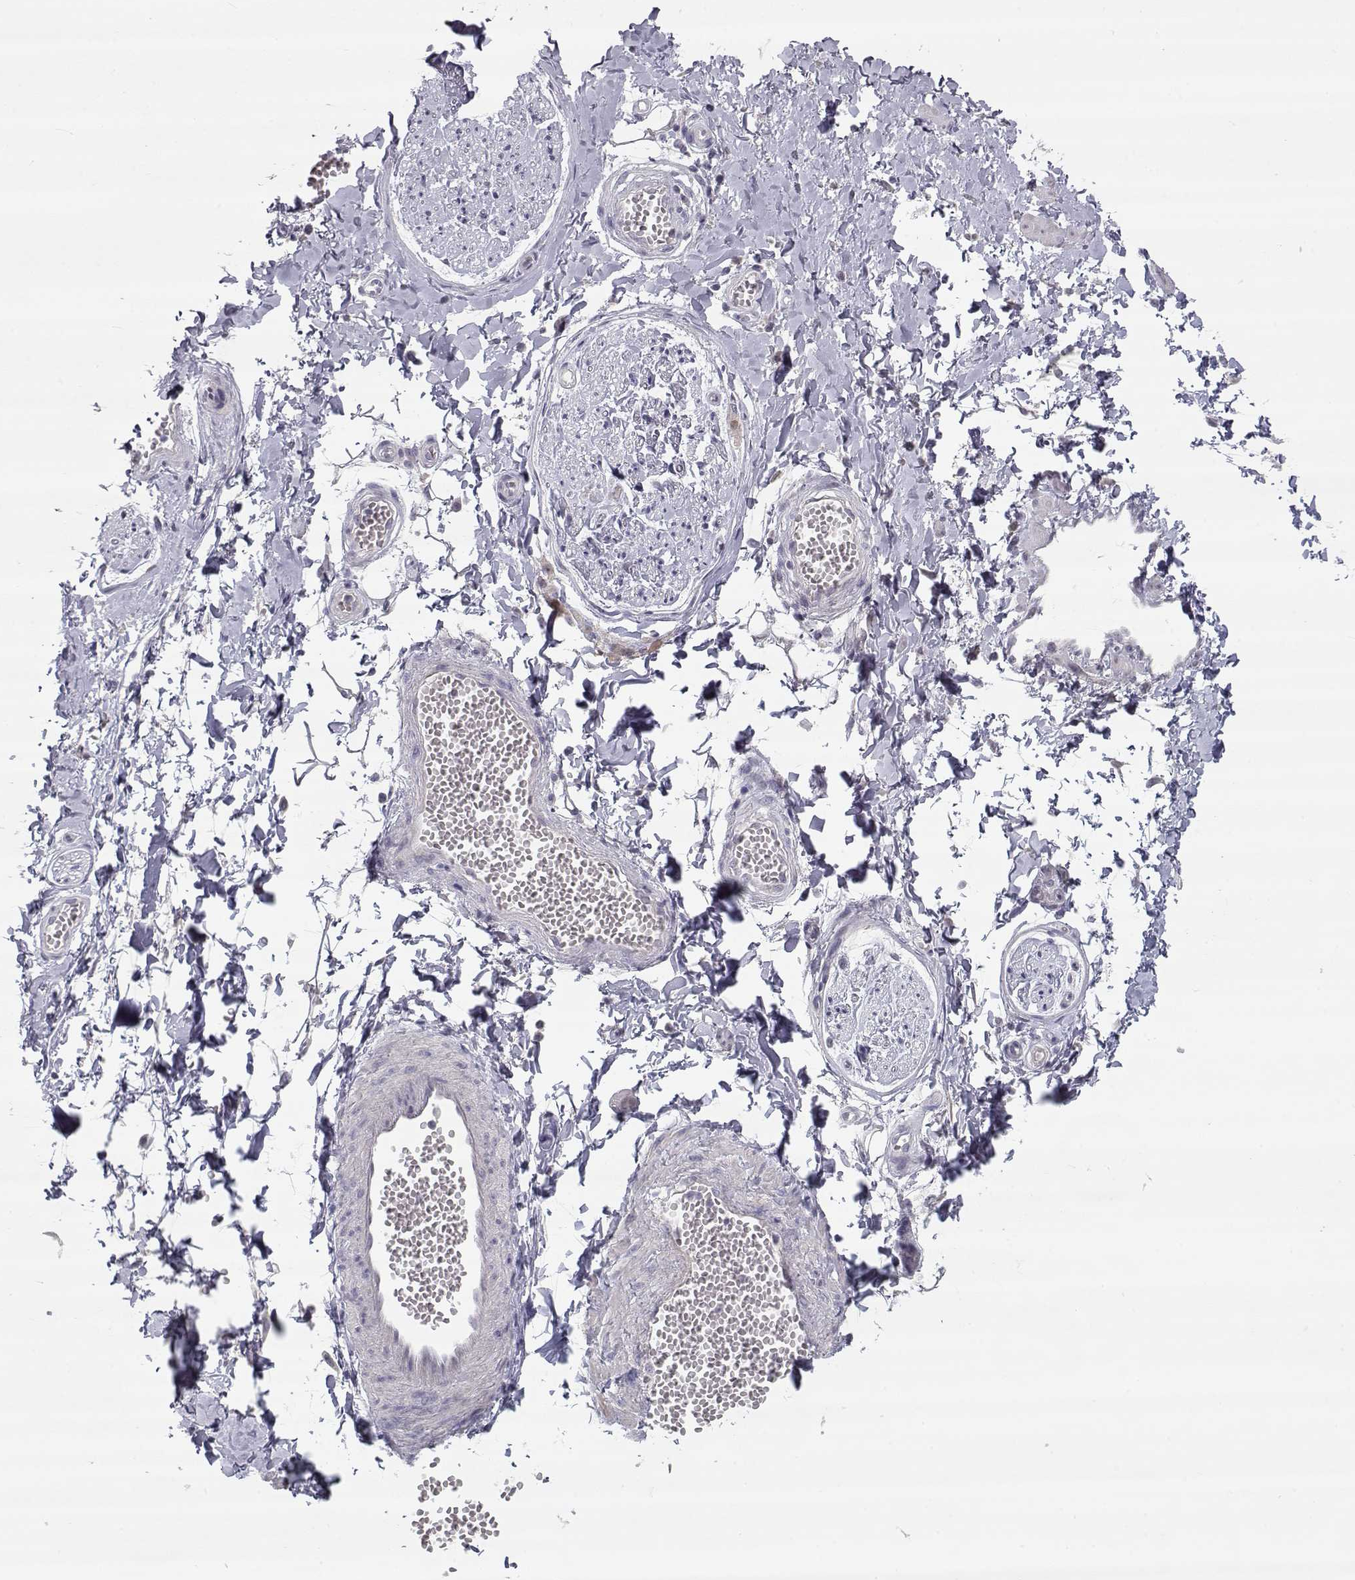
{"staining": {"intensity": "negative", "quantity": "none", "location": "none"}, "tissue": "adipose tissue", "cell_type": "Adipocytes", "image_type": "normal", "snomed": [{"axis": "morphology", "description": "Normal tissue, NOS"}, {"axis": "topography", "description": "Smooth muscle"}, {"axis": "topography", "description": "Peripheral nerve tissue"}], "caption": "An immunohistochemistry histopathology image of benign adipose tissue is shown. There is no staining in adipocytes of adipose tissue. (Brightfield microscopy of DAB IHC at high magnification).", "gene": "NPVF", "patient": {"sex": "male", "age": 22}}